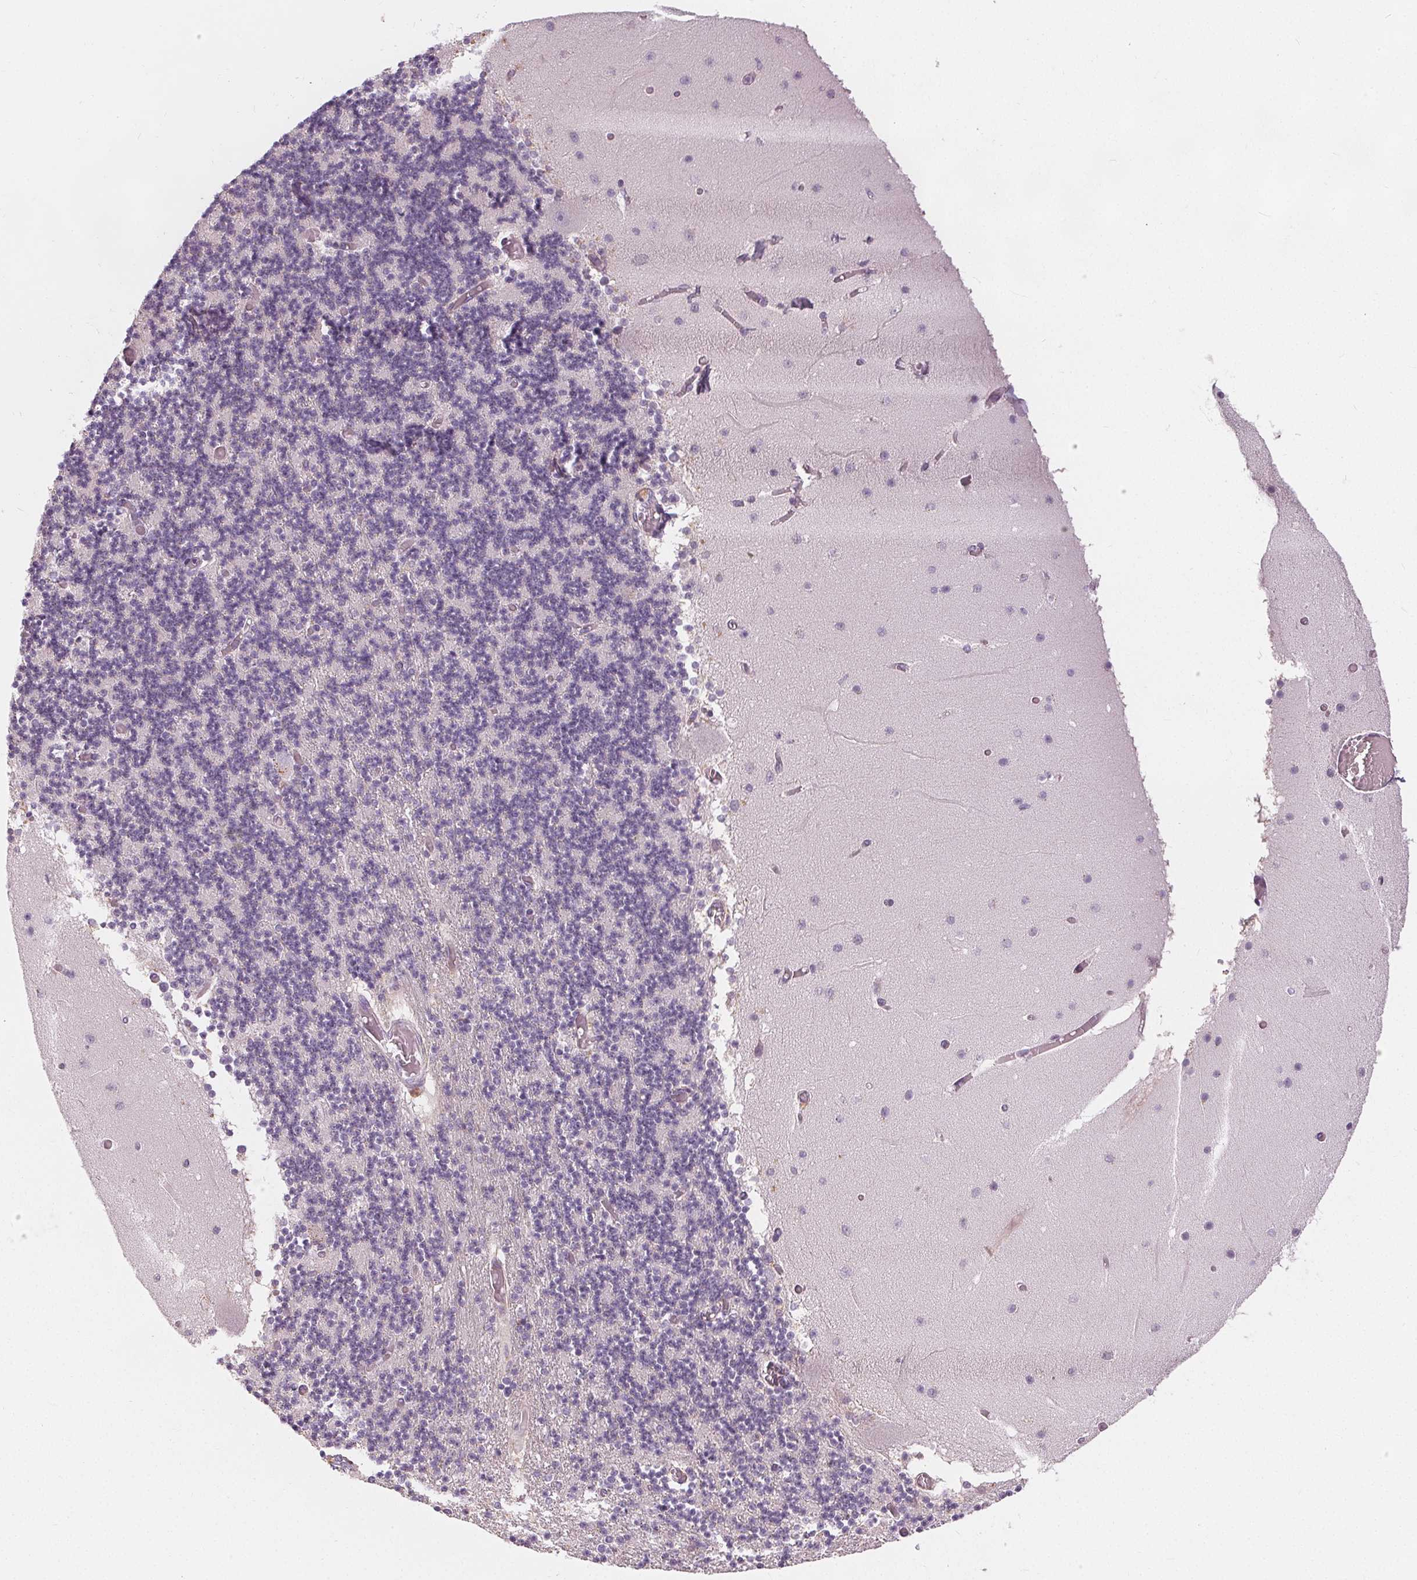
{"staining": {"intensity": "negative", "quantity": "none", "location": "none"}, "tissue": "cerebellum", "cell_type": "Cells in granular layer", "image_type": "normal", "snomed": [{"axis": "morphology", "description": "Normal tissue, NOS"}, {"axis": "topography", "description": "Cerebellum"}], "caption": "This photomicrograph is of normal cerebellum stained with immunohistochemistry (IHC) to label a protein in brown with the nuclei are counter-stained blue. There is no staining in cells in granular layer. The staining was performed using DAB to visualize the protein expression in brown, while the nuclei were stained in blue with hematoxylin (Magnification: 20x).", "gene": "HOPX", "patient": {"sex": "female", "age": 28}}